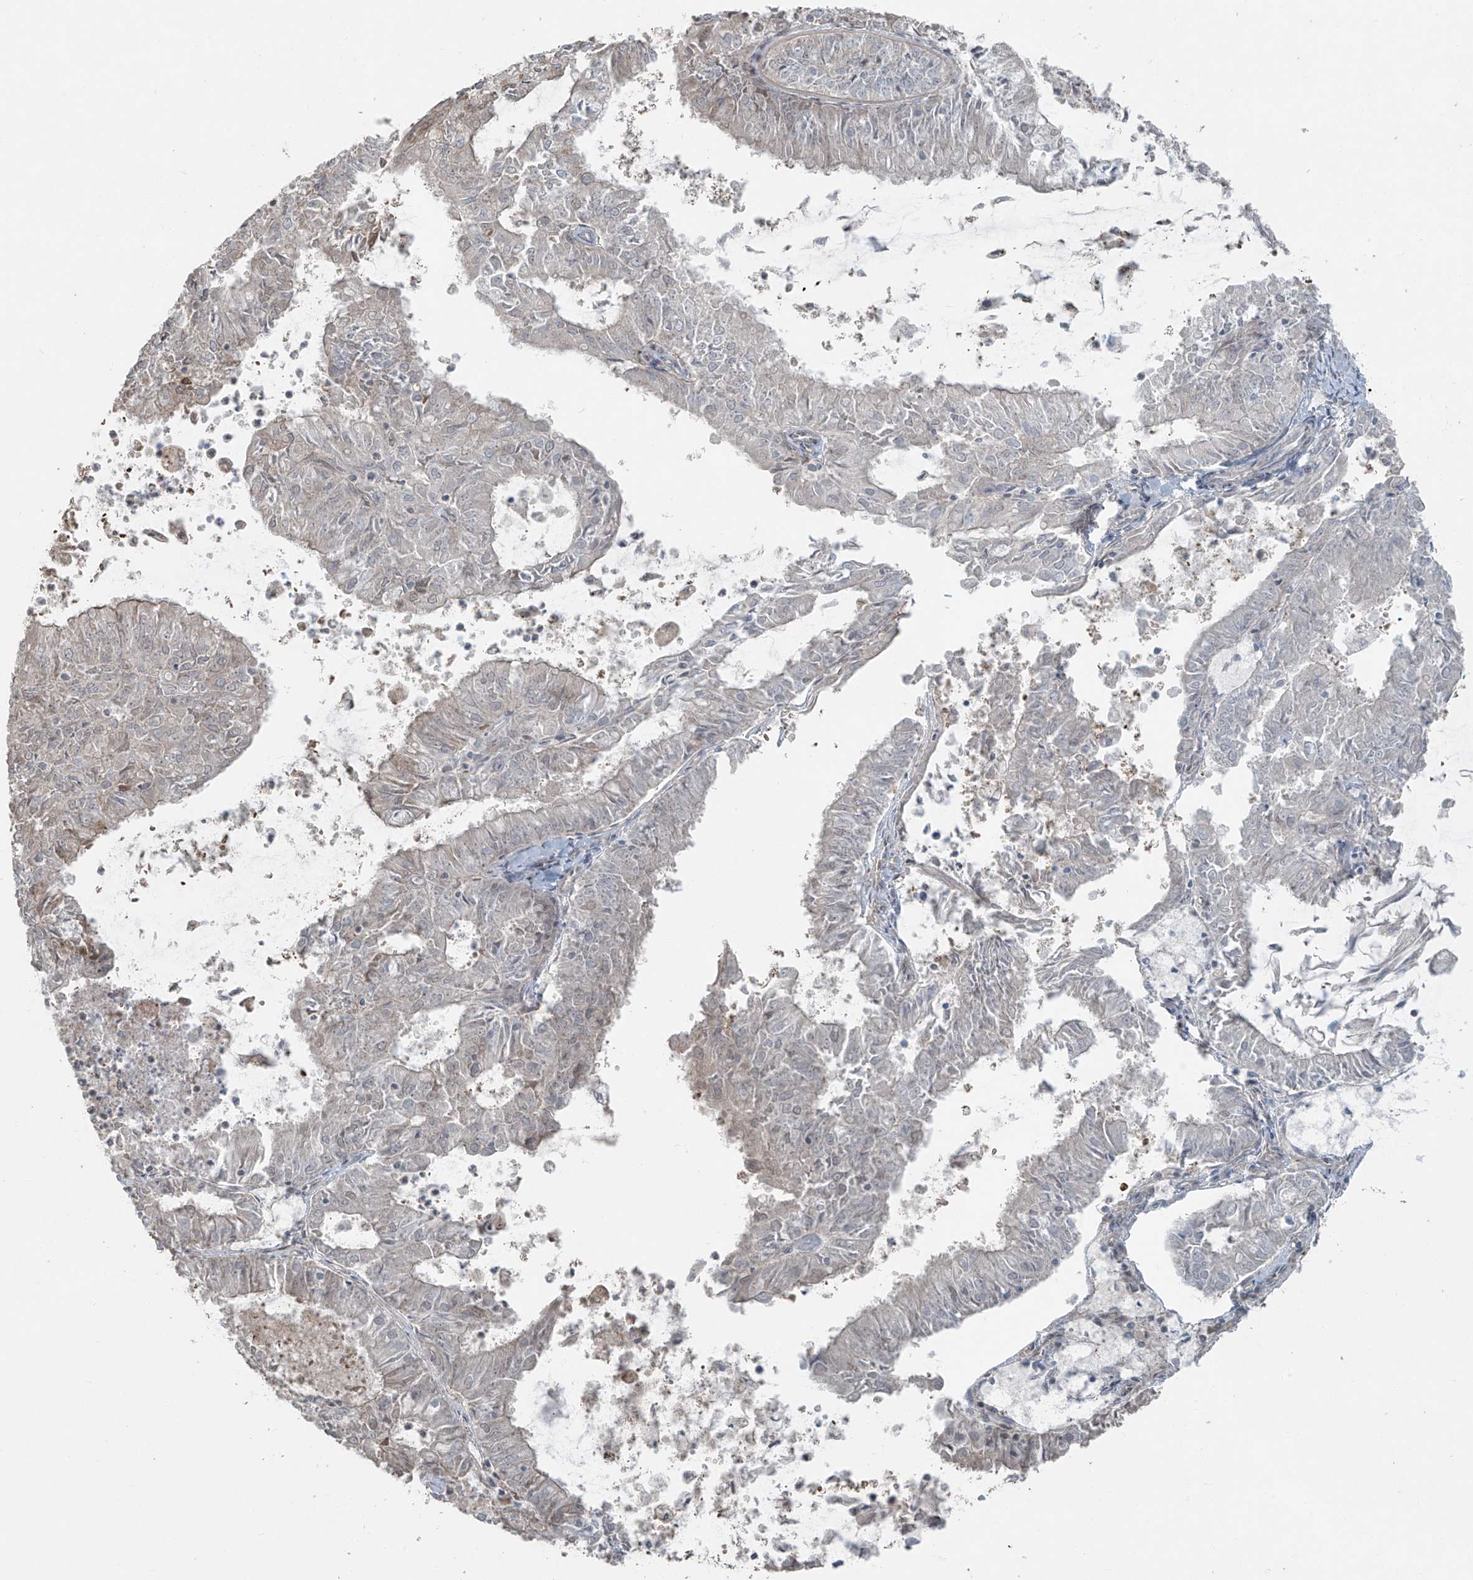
{"staining": {"intensity": "negative", "quantity": "none", "location": "none"}, "tissue": "endometrial cancer", "cell_type": "Tumor cells", "image_type": "cancer", "snomed": [{"axis": "morphology", "description": "Adenocarcinoma, NOS"}, {"axis": "topography", "description": "Endometrium"}], "caption": "DAB (3,3'-diaminobenzidine) immunohistochemical staining of human adenocarcinoma (endometrial) displays no significant positivity in tumor cells.", "gene": "TTC22", "patient": {"sex": "female", "age": 57}}